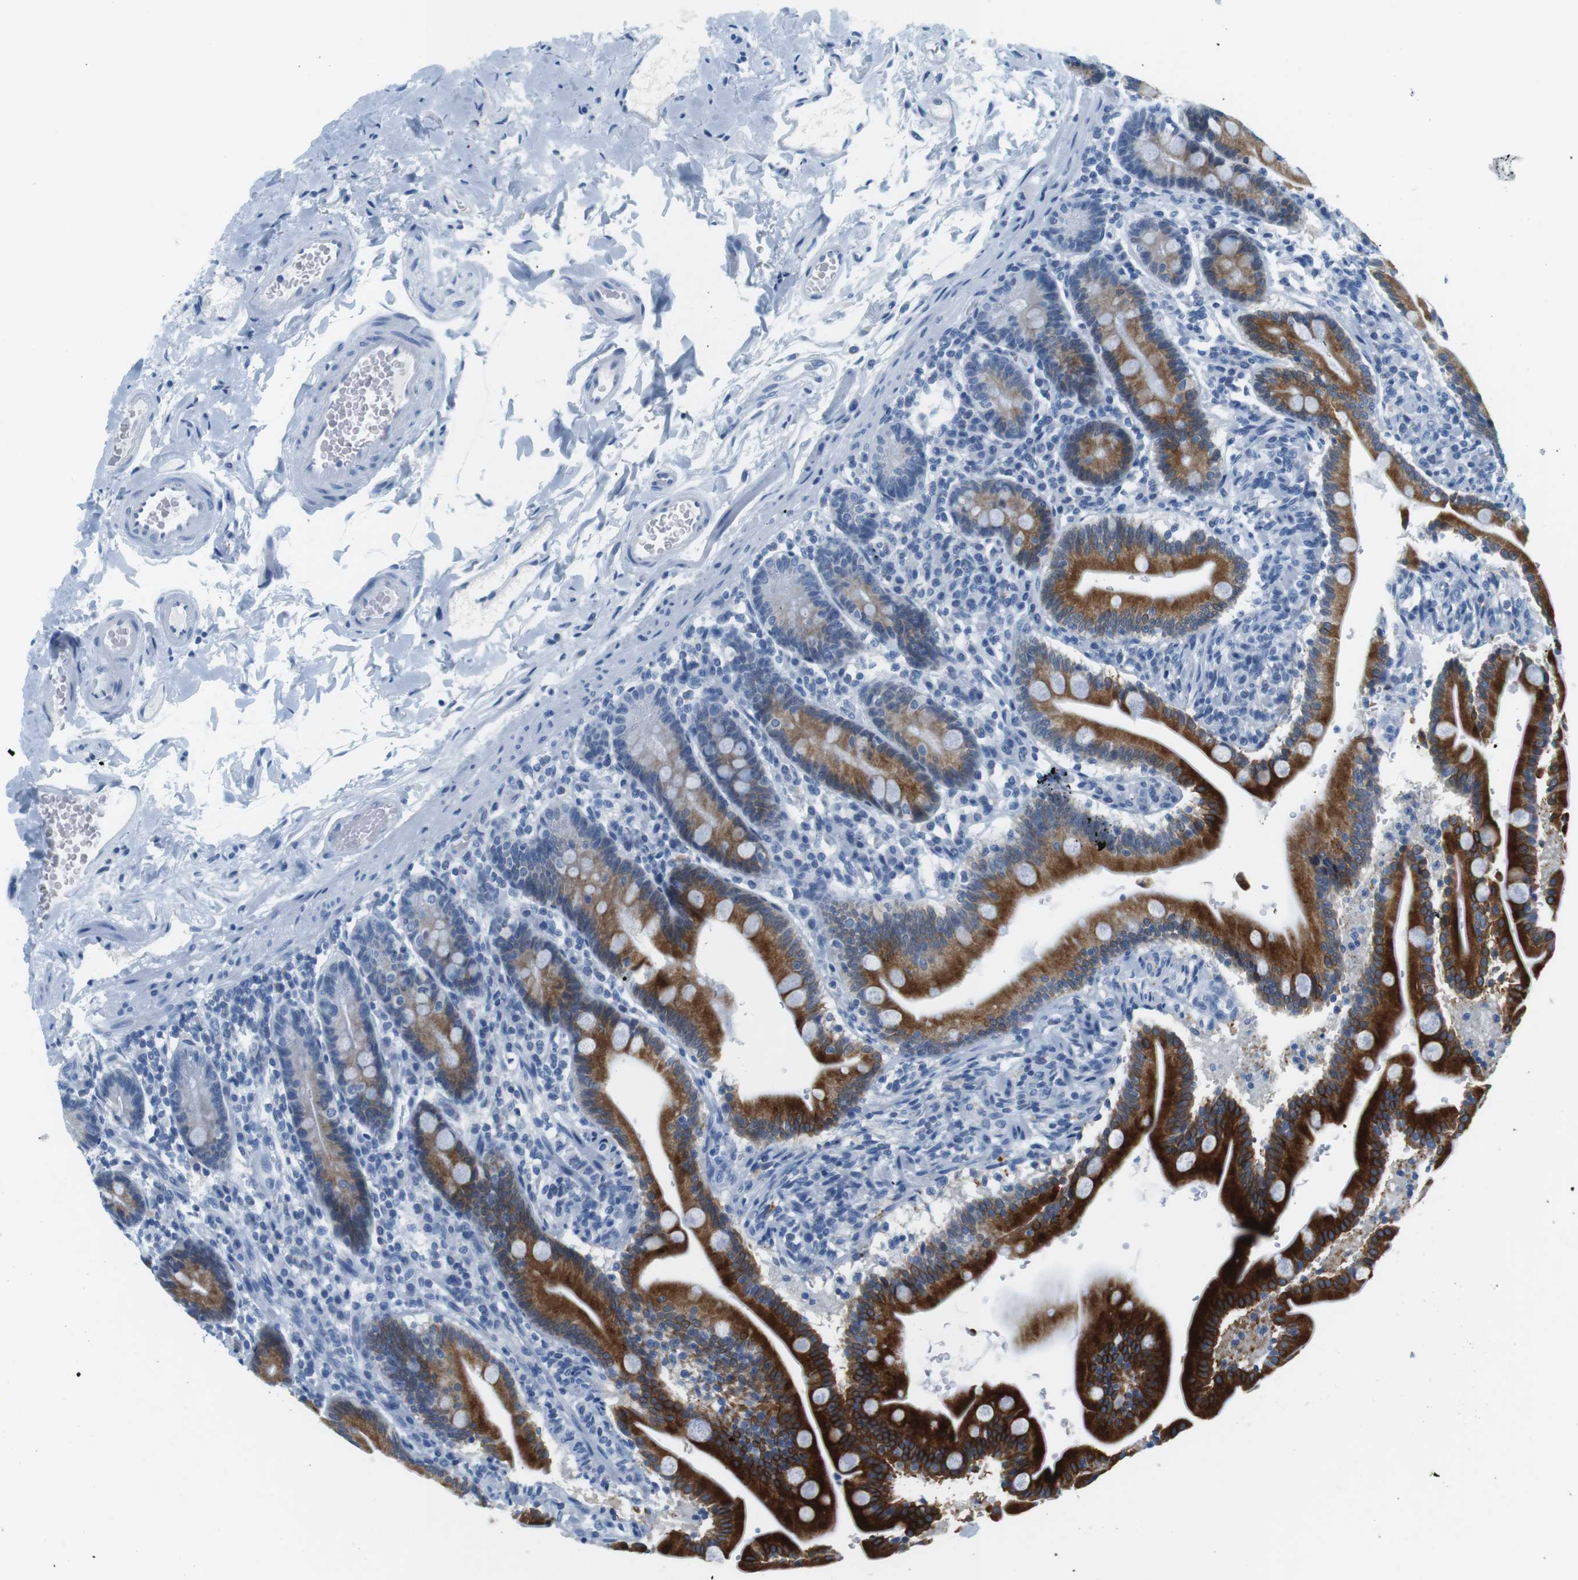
{"staining": {"intensity": "strong", "quantity": "25%-75%", "location": "cytoplasmic/membranous"}, "tissue": "duodenum", "cell_type": "Glandular cells", "image_type": "normal", "snomed": [{"axis": "morphology", "description": "Normal tissue, NOS"}, {"axis": "topography", "description": "Duodenum"}], "caption": "A micrograph of human duodenum stained for a protein shows strong cytoplasmic/membranous brown staining in glandular cells. (IHC, brightfield microscopy, high magnification).", "gene": "CYP2C9", "patient": {"sex": "male", "age": 54}}